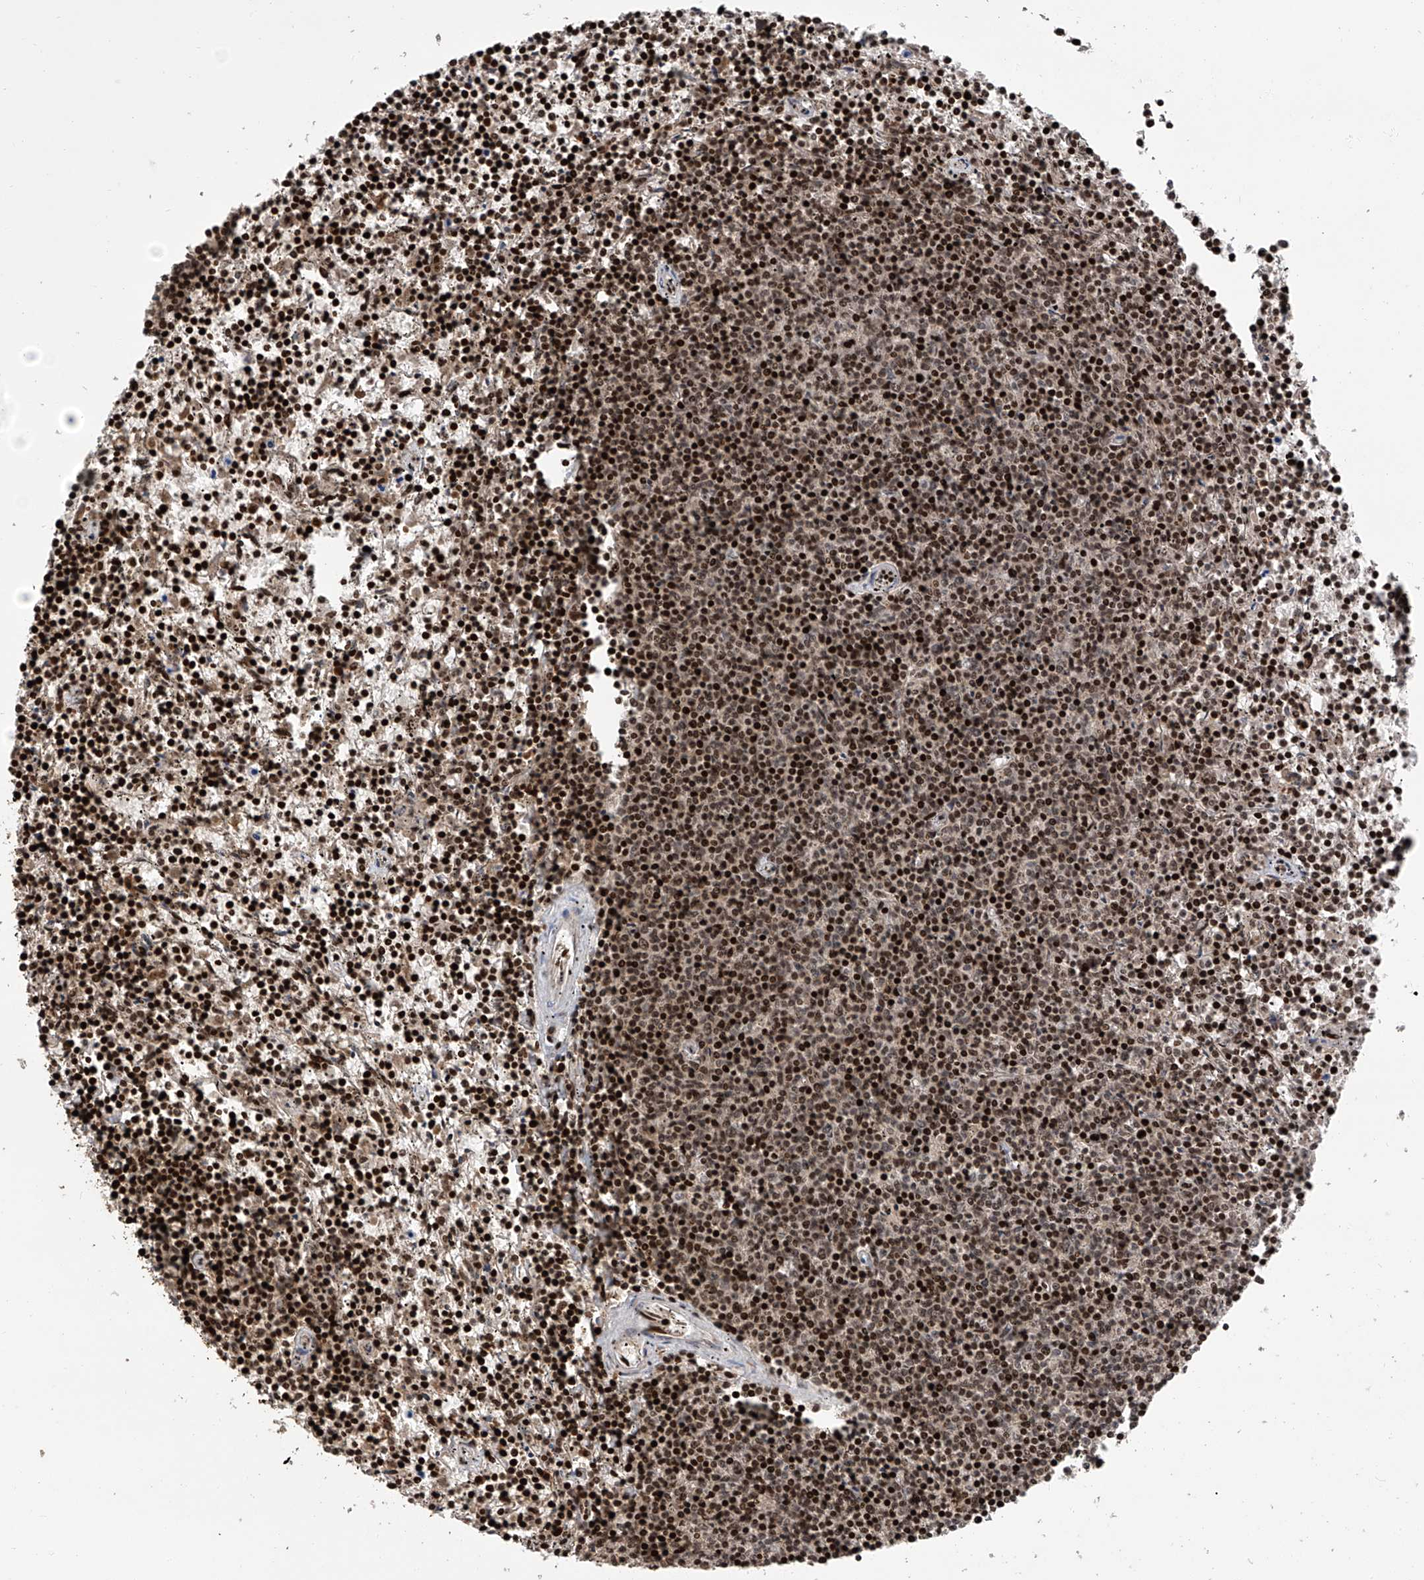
{"staining": {"intensity": "strong", "quantity": ">75%", "location": "nuclear"}, "tissue": "lymphoma", "cell_type": "Tumor cells", "image_type": "cancer", "snomed": [{"axis": "morphology", "description": "Malignant lymphoma, non-Hodgkin's type, Low grade"}, {"axis": "topography", "description": "Spleen"}], "caption": "The histopathology image shows a brown stain indicating the presence of a protein in the nuclear of tumor cells in malignant lymphoma, non-Hodgkin's type (low-grade).", "gene": "PAK1IP1", "patient": {"sex": "female", "age": 50}}